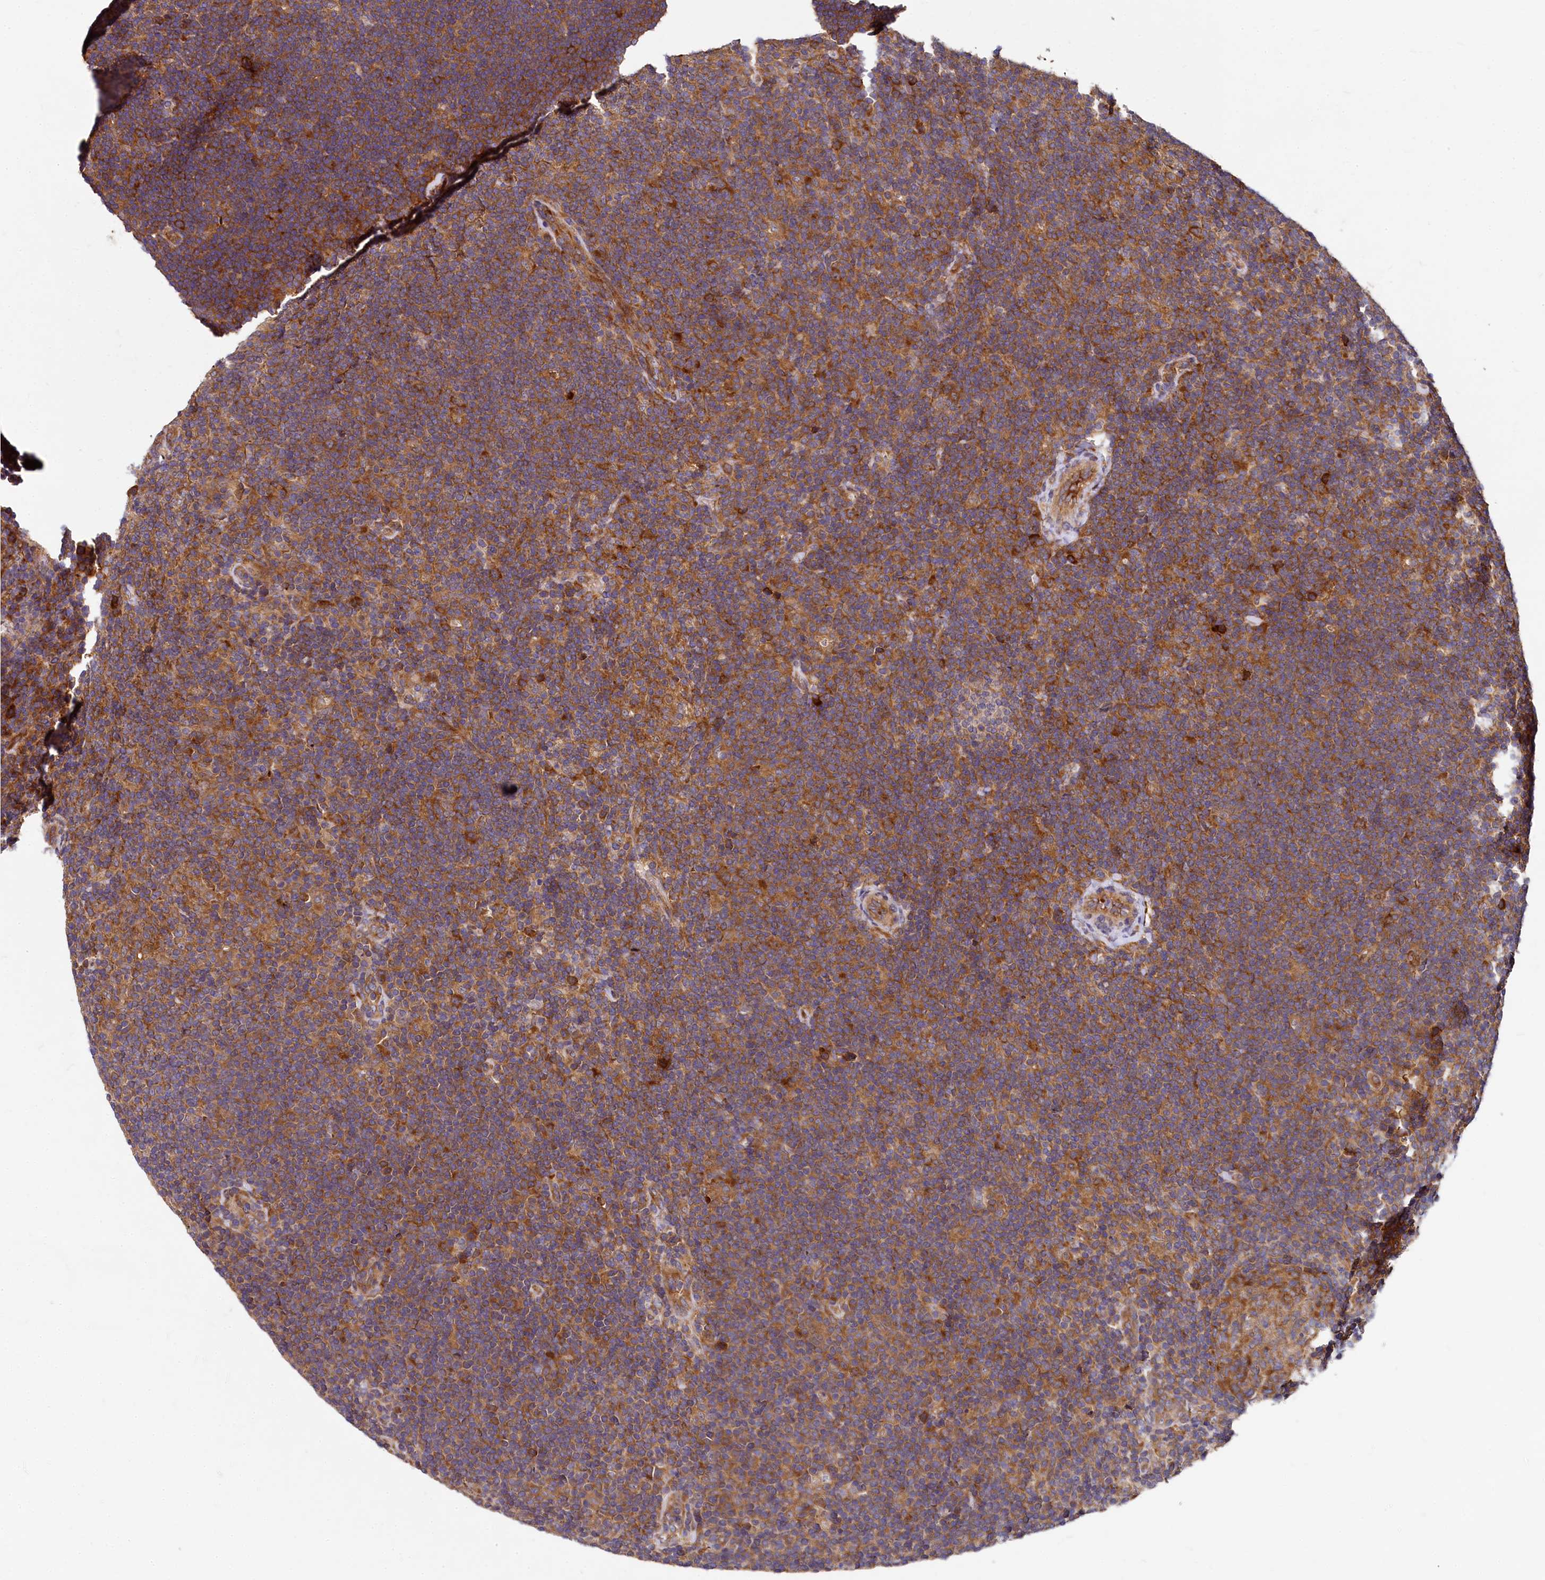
{"staining": {"intensity": "moderate", "quantity": ">75%", "location": "cytoplasmic/membranous"}, "tissue": "lymphoma", "cell_type": "Tumor cells", "image_type": "cancer", "snomed": [{"axis": "morphology", "description": "Hodgkin's disease, NOS"}, {"axis": "topography", "description": "Lymph node"}], "caption": "Protein expression analysis of human Hodgkin's disease reveals moderate cytoplasmic/membranous expression in approximately >75% of tumor cells.", "gene": "EIF2B2", "patient": {"sex": "female", "age": 57}}